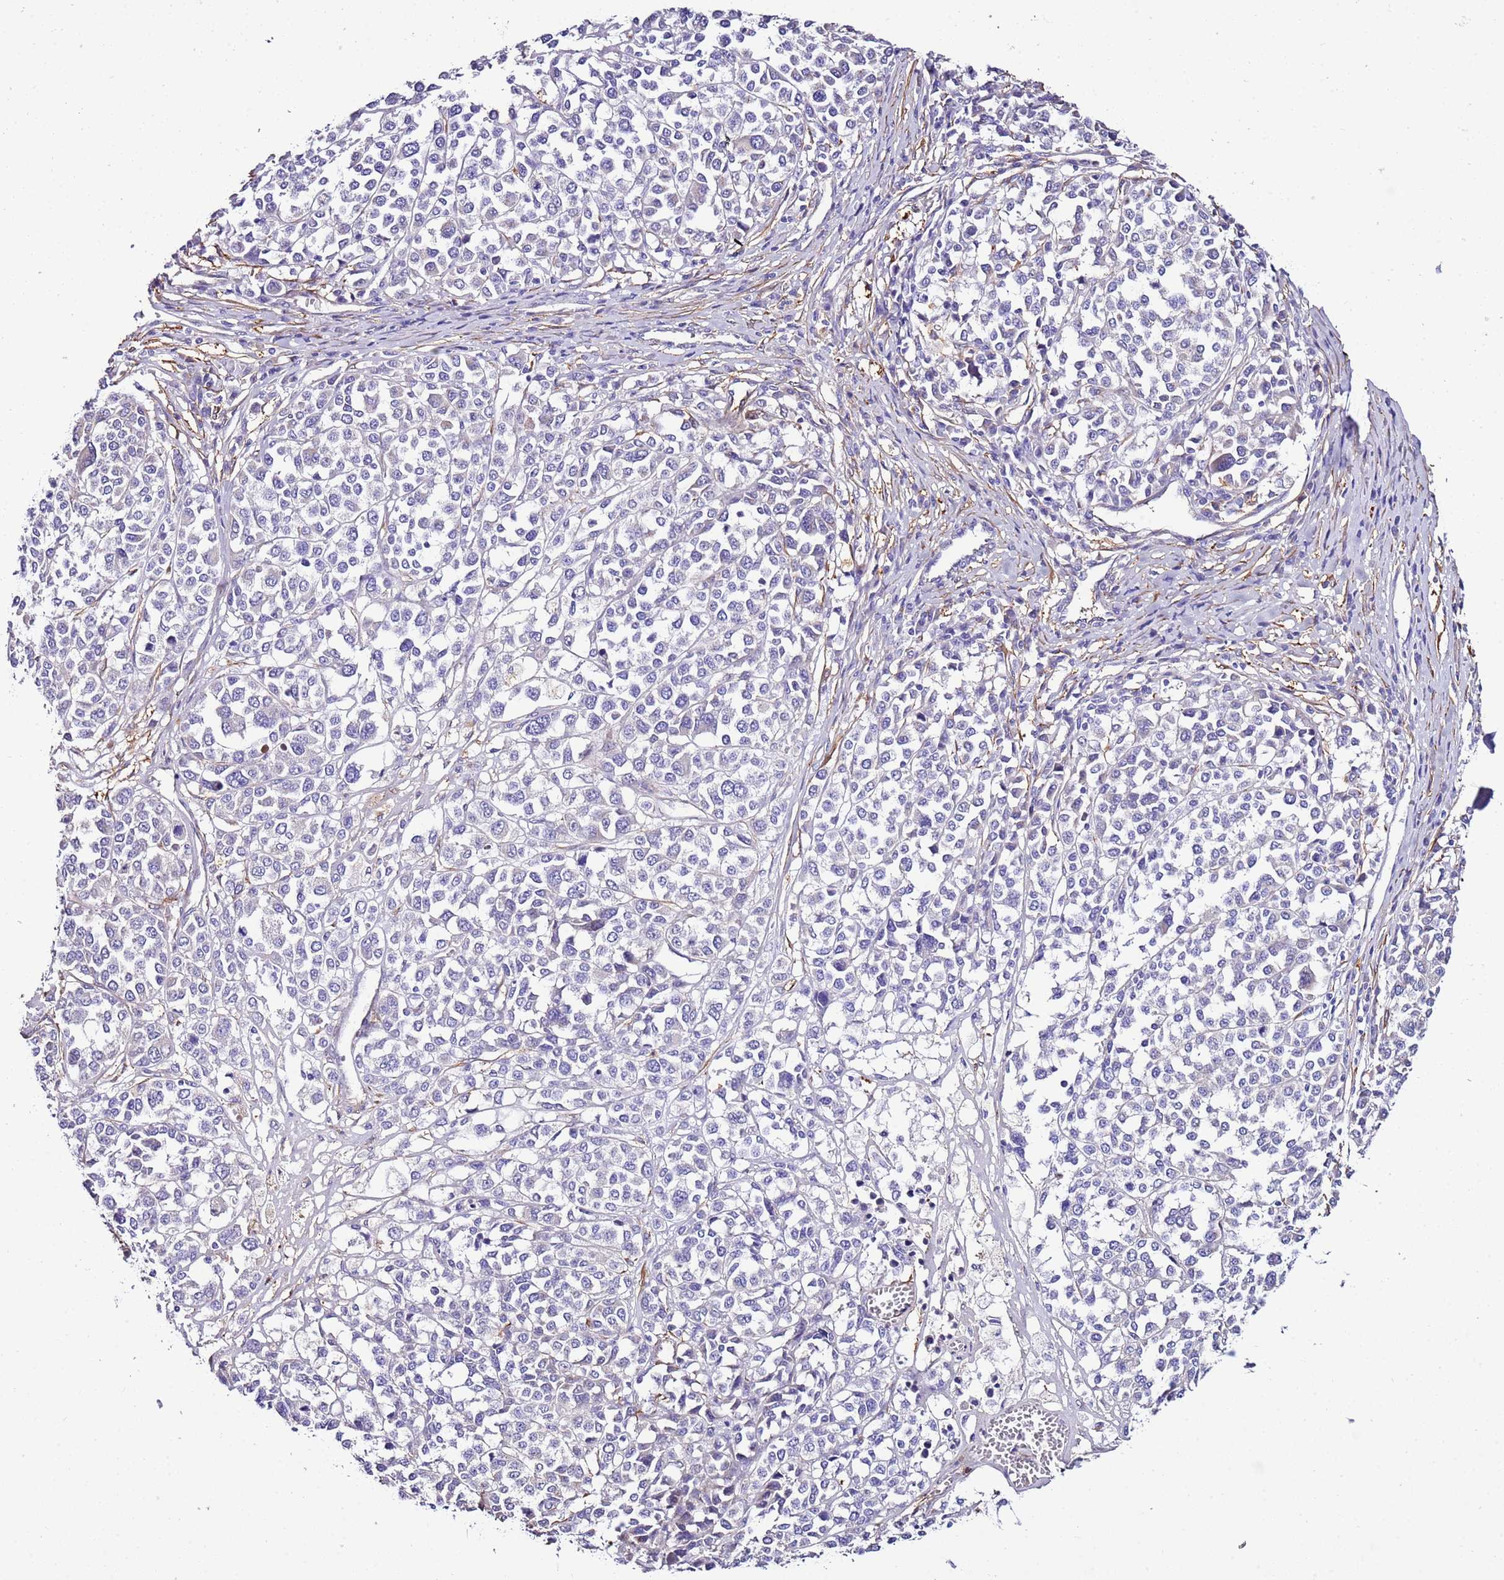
{"staining": {"intensity": "negative", "quantity": "none", "location": "none"}, "tissue": "melanoma", "cell_type": "Tumor cells", "image_type": "cancer", "snomed": [{"axis": "morphology", "description": "Malignant melanoma, Metastatic site"}, {"axis": "topography", "description": "Lymph node"}], "caption": "Image shows no significant protein staining in tumor cells of melanoma. Nuclei are stained in blue.", "gene": "FAM174C", "patient": {"sex": "male", "age": 44}}